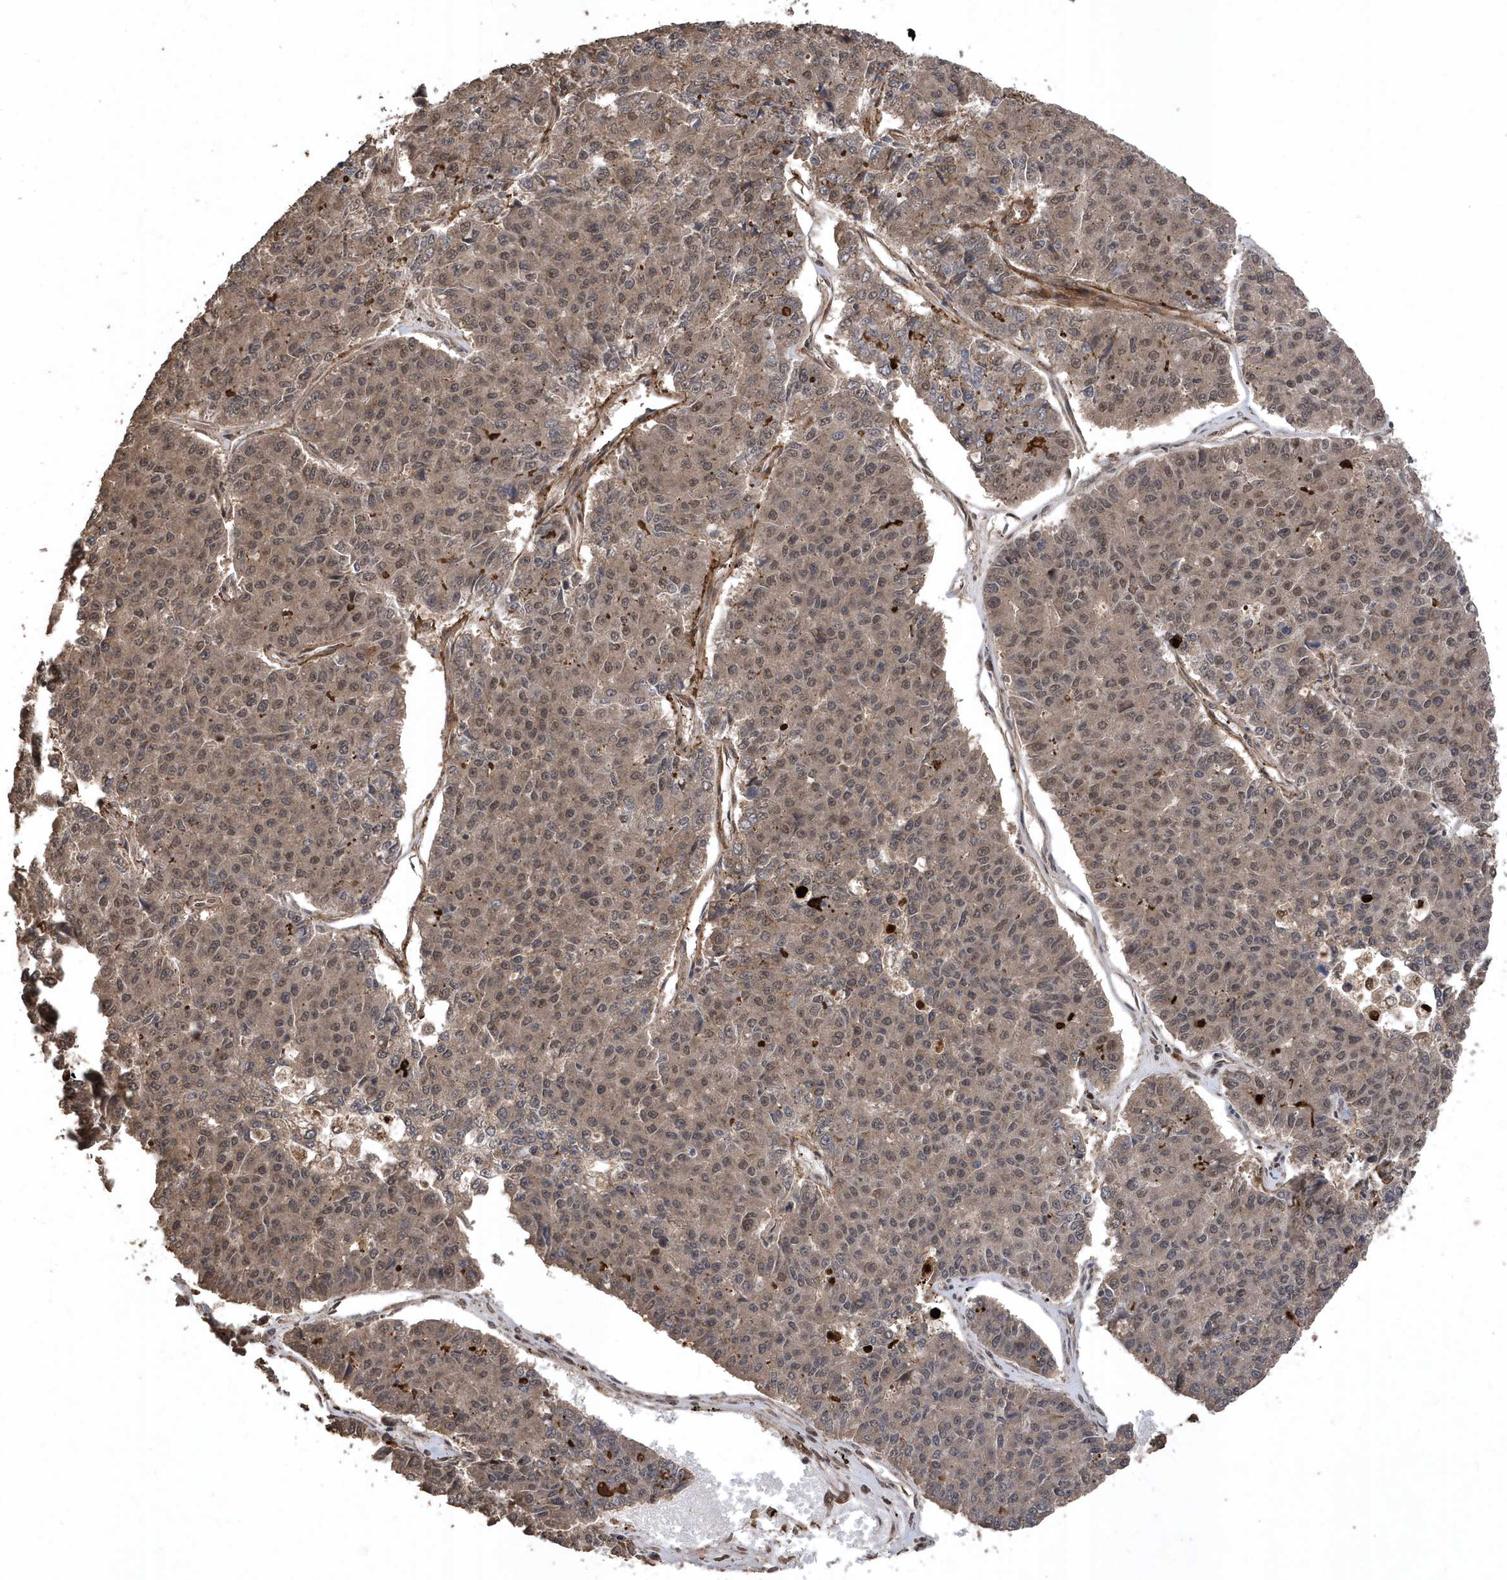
{"staining": {"intensity": "weak", "quantity": ">75%", "location": "cytoplasmic/membranous"}, "tissue": "pancreatic cancer", "cell_type": "Tumor cells", "image_type": "cancer", "snomed": [{"axis": "morphology", "description": "Adenocarcinoma, NOS"}, {"axis": "topography", "description": "Pancreas"}], "caption": "Adenocarcinoma (pancreatic) stained for a protein exhibits weak cytoplasmic/membranous positivity in tumor cells. (DAB IHC with brightfield microscopy, high magnification).", "gene": "INTS12", "patient": {"sex": "male", "age": 50}}